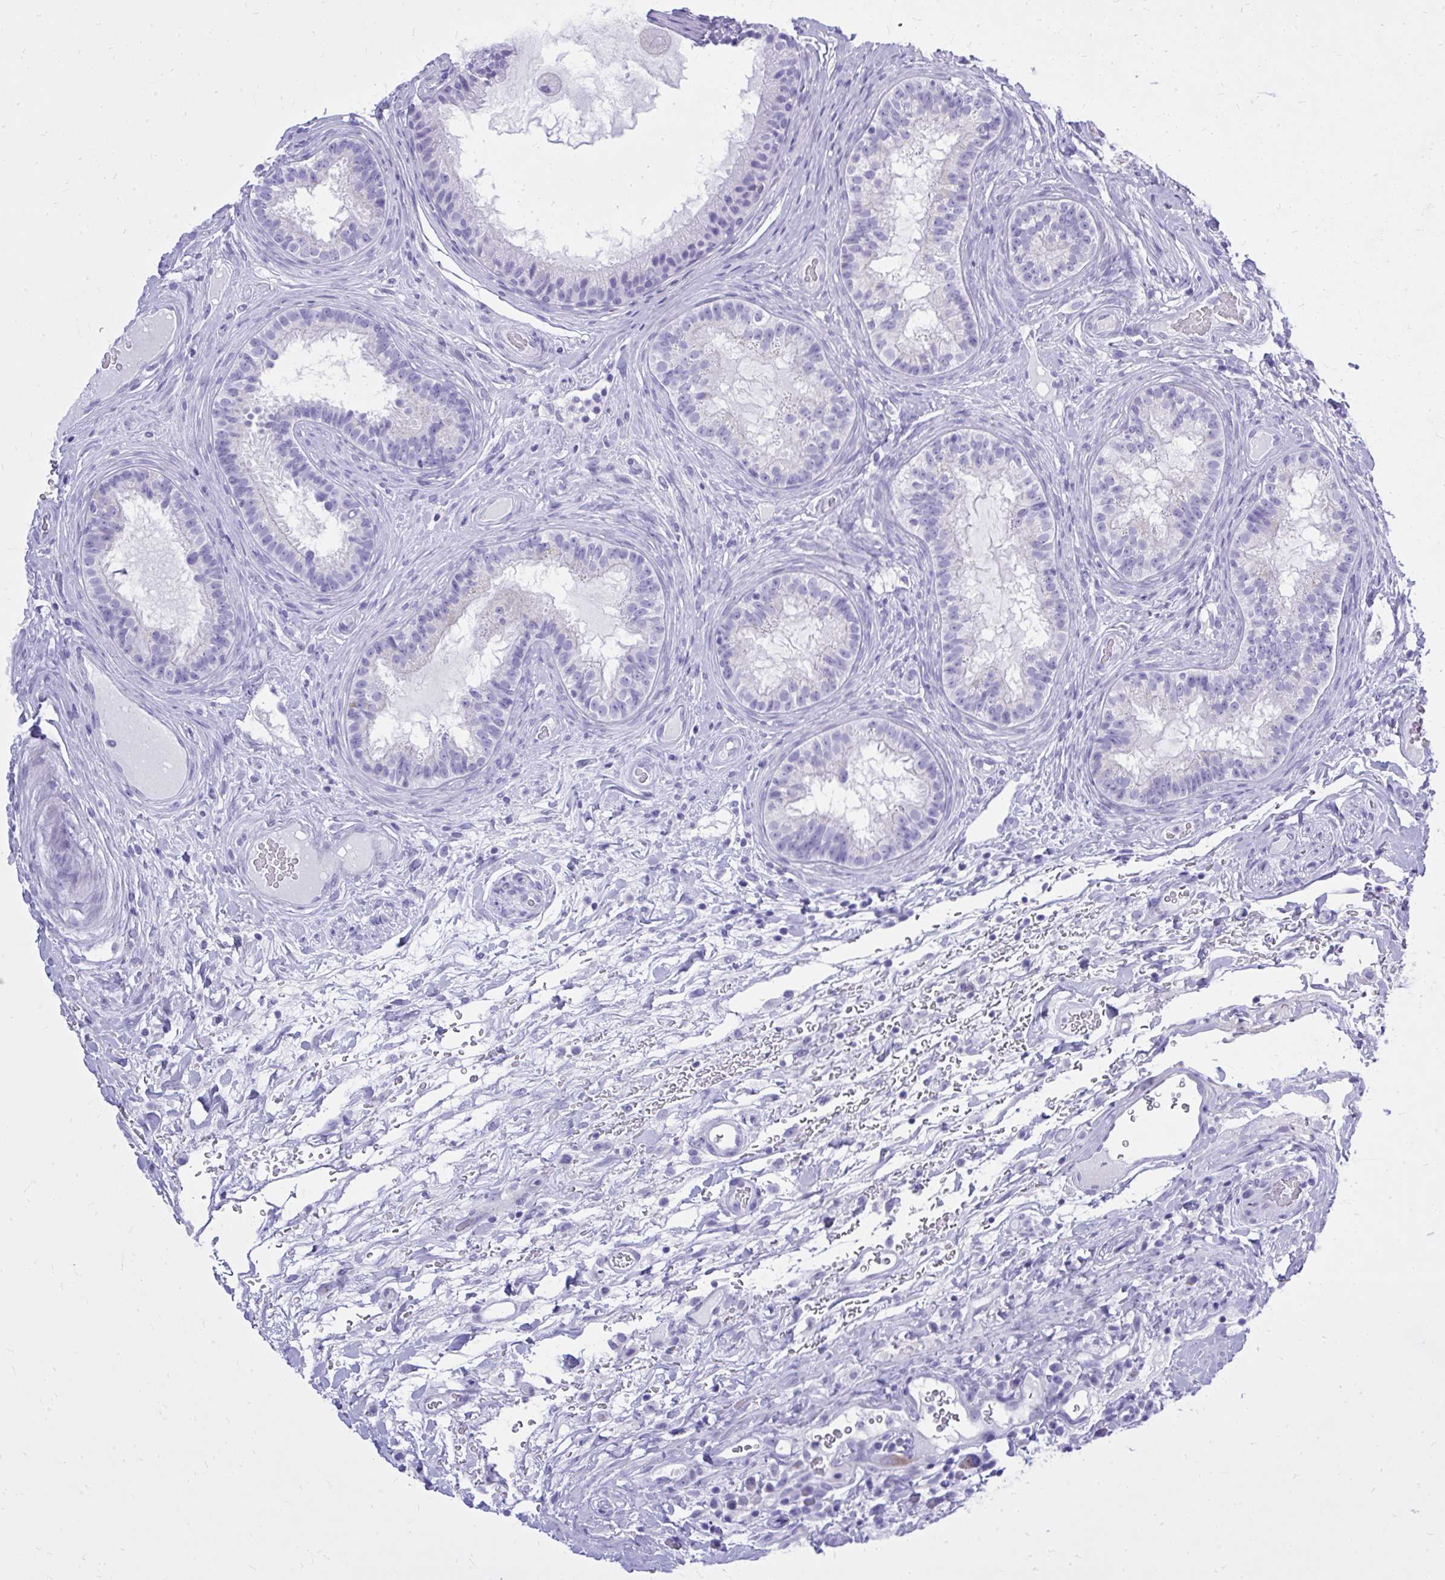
{"staining": {"intensity": "negative", "quantity": "none", "location": "none"}, "tissue": "epididymis", "cell_type": "Glandular cells", "image_type": "normal", "snomed": [{"axis": "morphology", "description": "Normal tissue, NOS"}, {"axis": "topography", "description": "Epididymis"}], "caption": "Immunohistochemistry (IHC) micrograph of normal epididymis: epididymis stained with DAB demonstrates no significant protein positivity in glandular cells.", "gene": "BCL6B", "patient": {"sex": "male", "age": 23}}